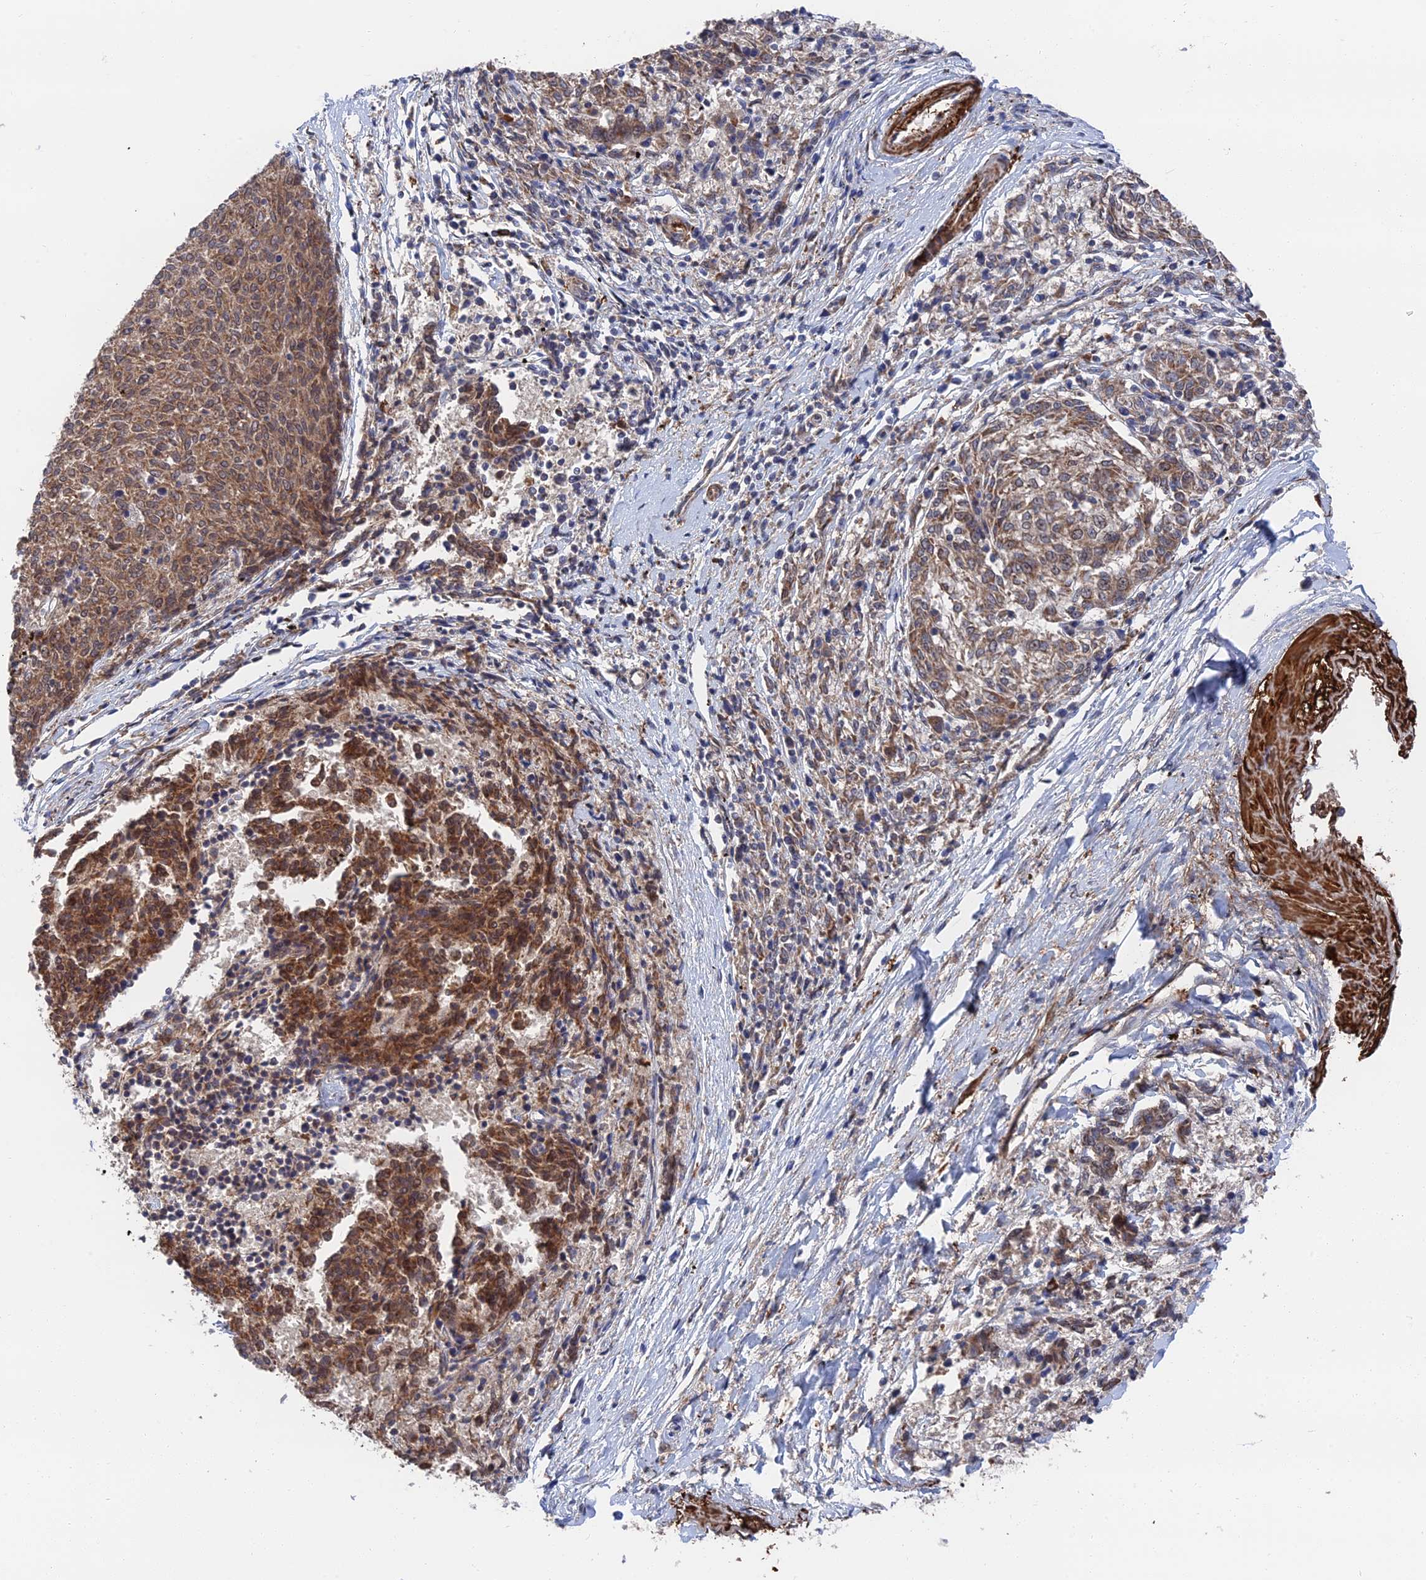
{"staining": {"intensity": "moderate", "quantity": ">75%", "location": "cytoplasmic/membranous"}, "tissue": "melanoma", "cell_type": "Tumor cells", "image_type": "cancer", "snomed": [{"axis": "morphology", "description": "Malignant melanoma, NOS"}, {"axis": "topography", "description": "Skin"}], "caption": "A brown stain highlights moderate cytoplasmic/membranous expression of a protein in human malignant melanoma tumor cells. (IHC, brightfield microscopy, high magnification).", "gene": "ZNF320", "patient": {"sex": "female", "age": 72}}